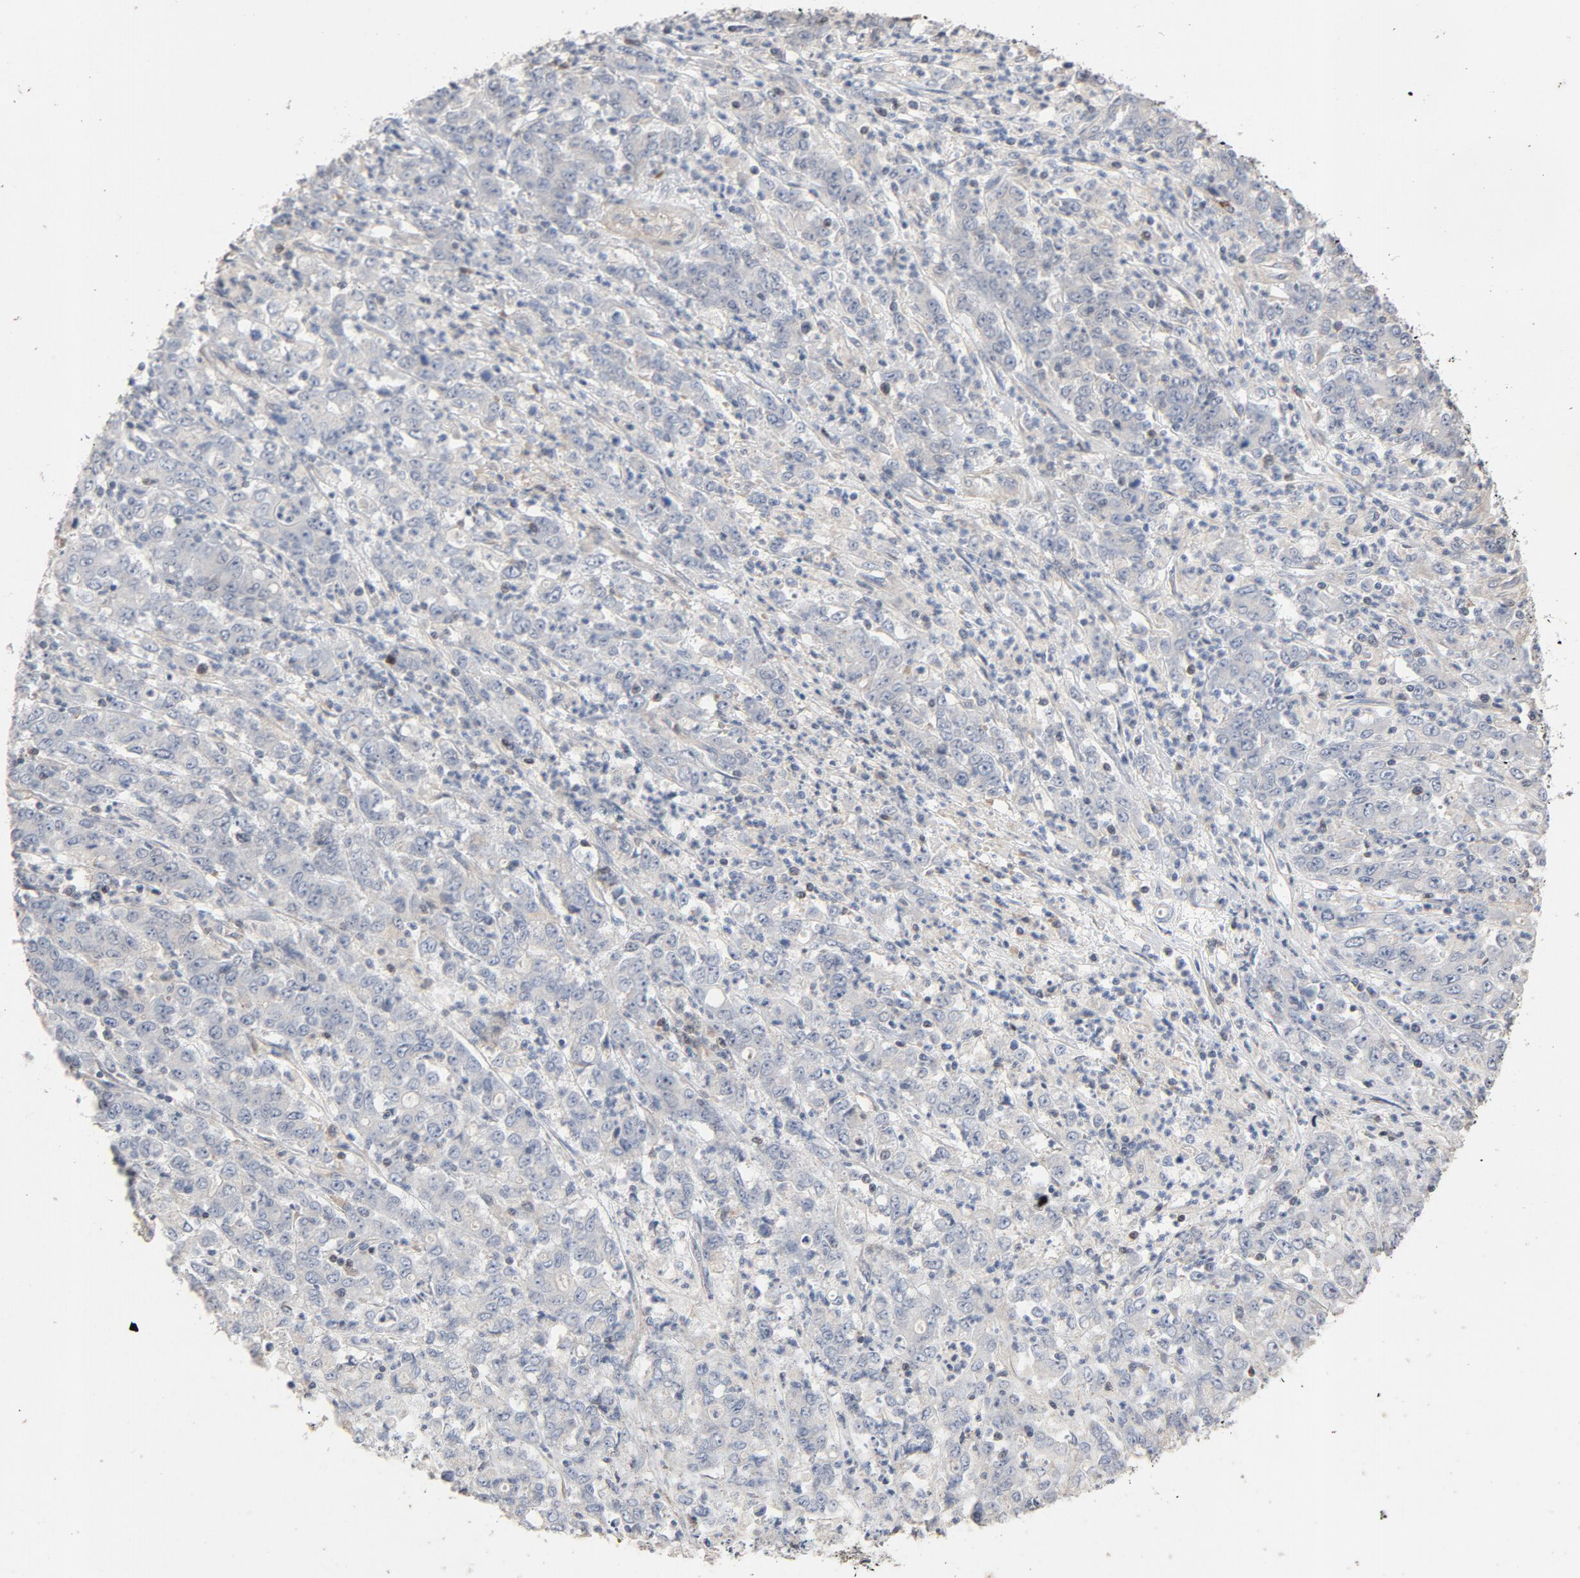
{"staining": {"intensity": "weak", "quantity": "25%-75%", "location": "cytoplasmic/membranous"}, "tissue": "stomach cancer", "cell_type": "Tumor cells", "image_type": "cancer", "snomed": [{"axis": "morphology", "description": "Adenocarcinoma, NOS"}, {"axis": "topography", "description": "Stomach, lower"}], "caption": "Brown immunohistochemical staining in human adenocarcinoma (stomach) reveals weak cytoplasmic/membranous positivity in about 25%-75% of tumor cells.", "gene": "CDK6", "patient": {"sex": "female", "age": 71}}